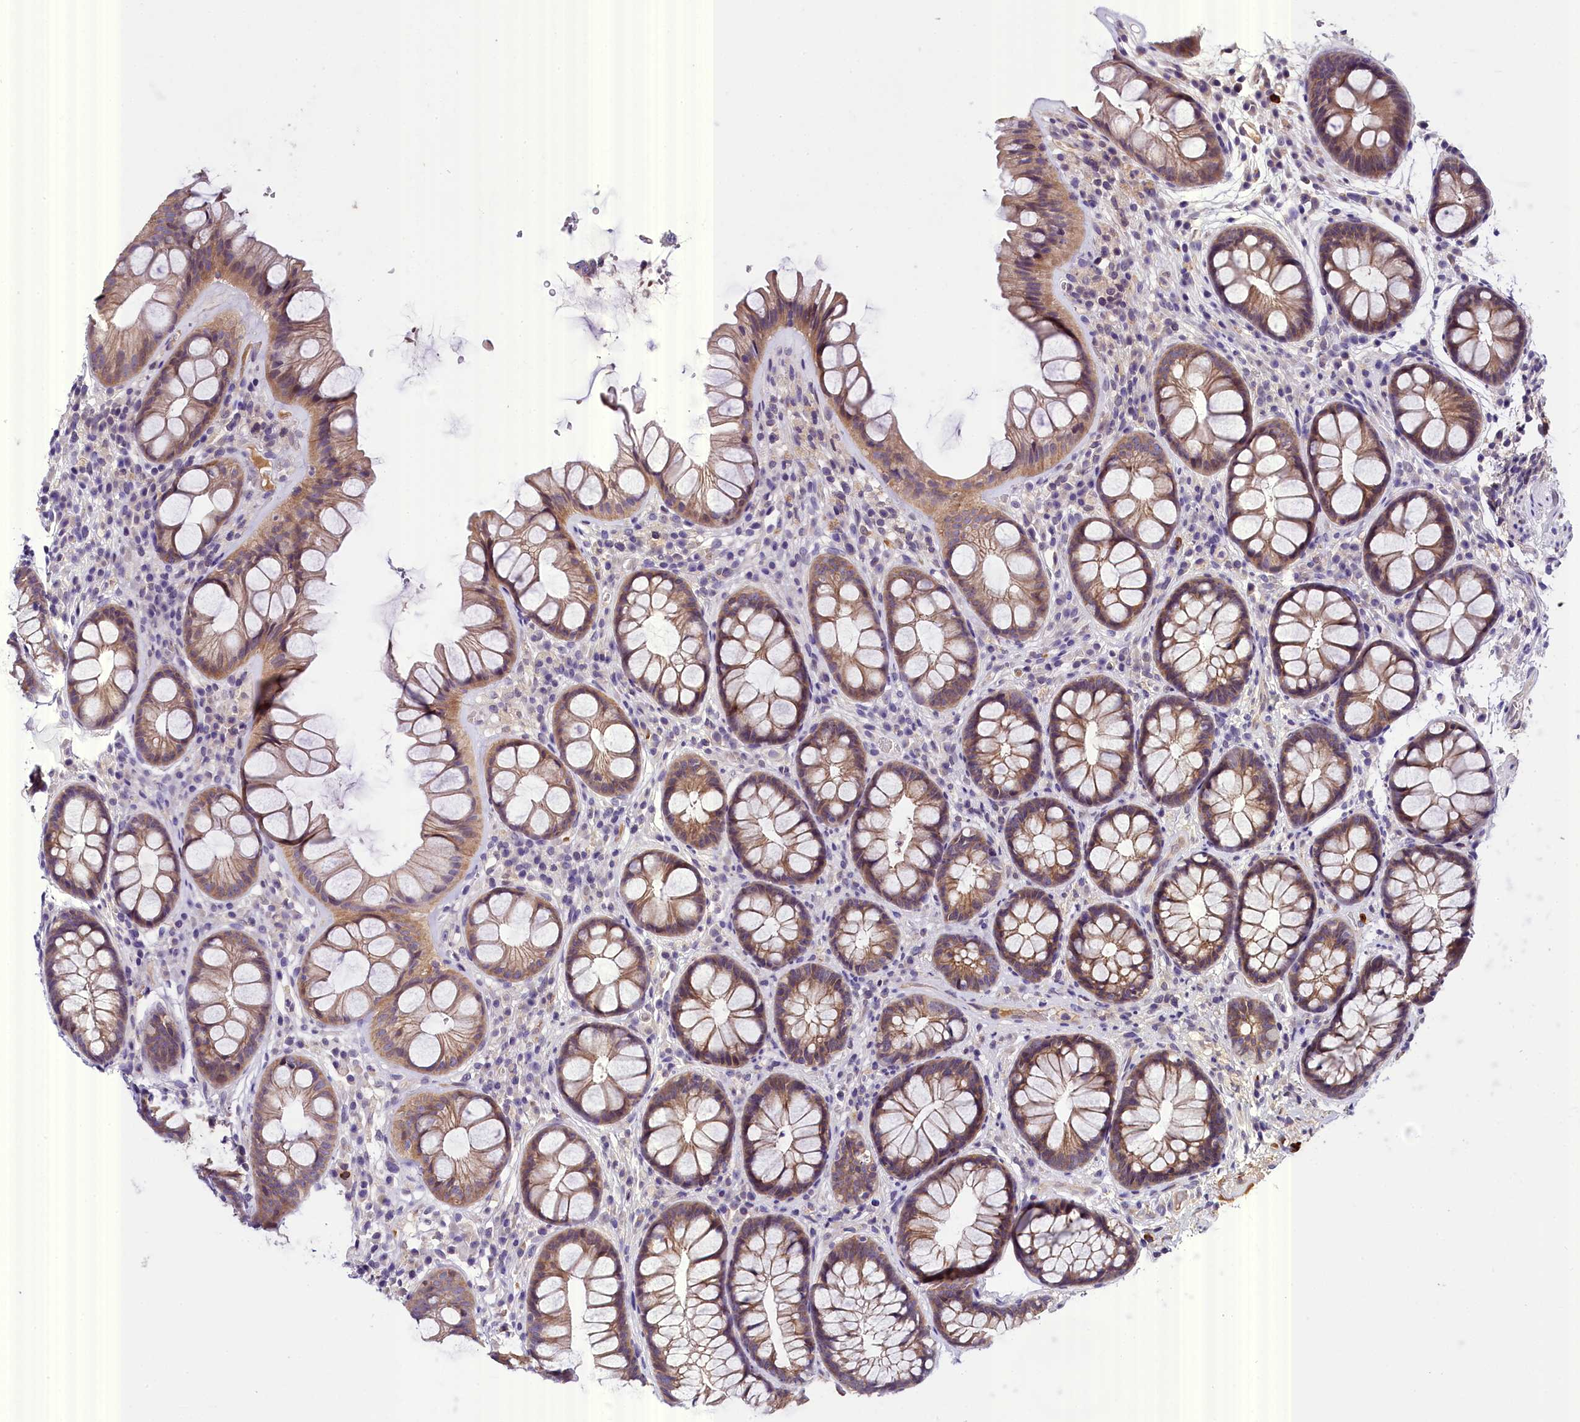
{"staining": {"intensity": "moderate", "quantity": ">75%", "location": "cytoplasmic/membranous"}, "tissue": "rectum", "cell_type": "Glandular cells", "image_type": "normal", "snomed": [{"axis": "morphology", "description": "Normal tissue, NOS"}, {"axis": "topography", "description": "Rectum"}], "caption": "Rectum stained with a brown dye displays moderate cytoplasmic/membranous positive staining in approximately >75% of glandular cells.", "gene": "ENKD1", "patient": {"sex": "male", "age": 74}}